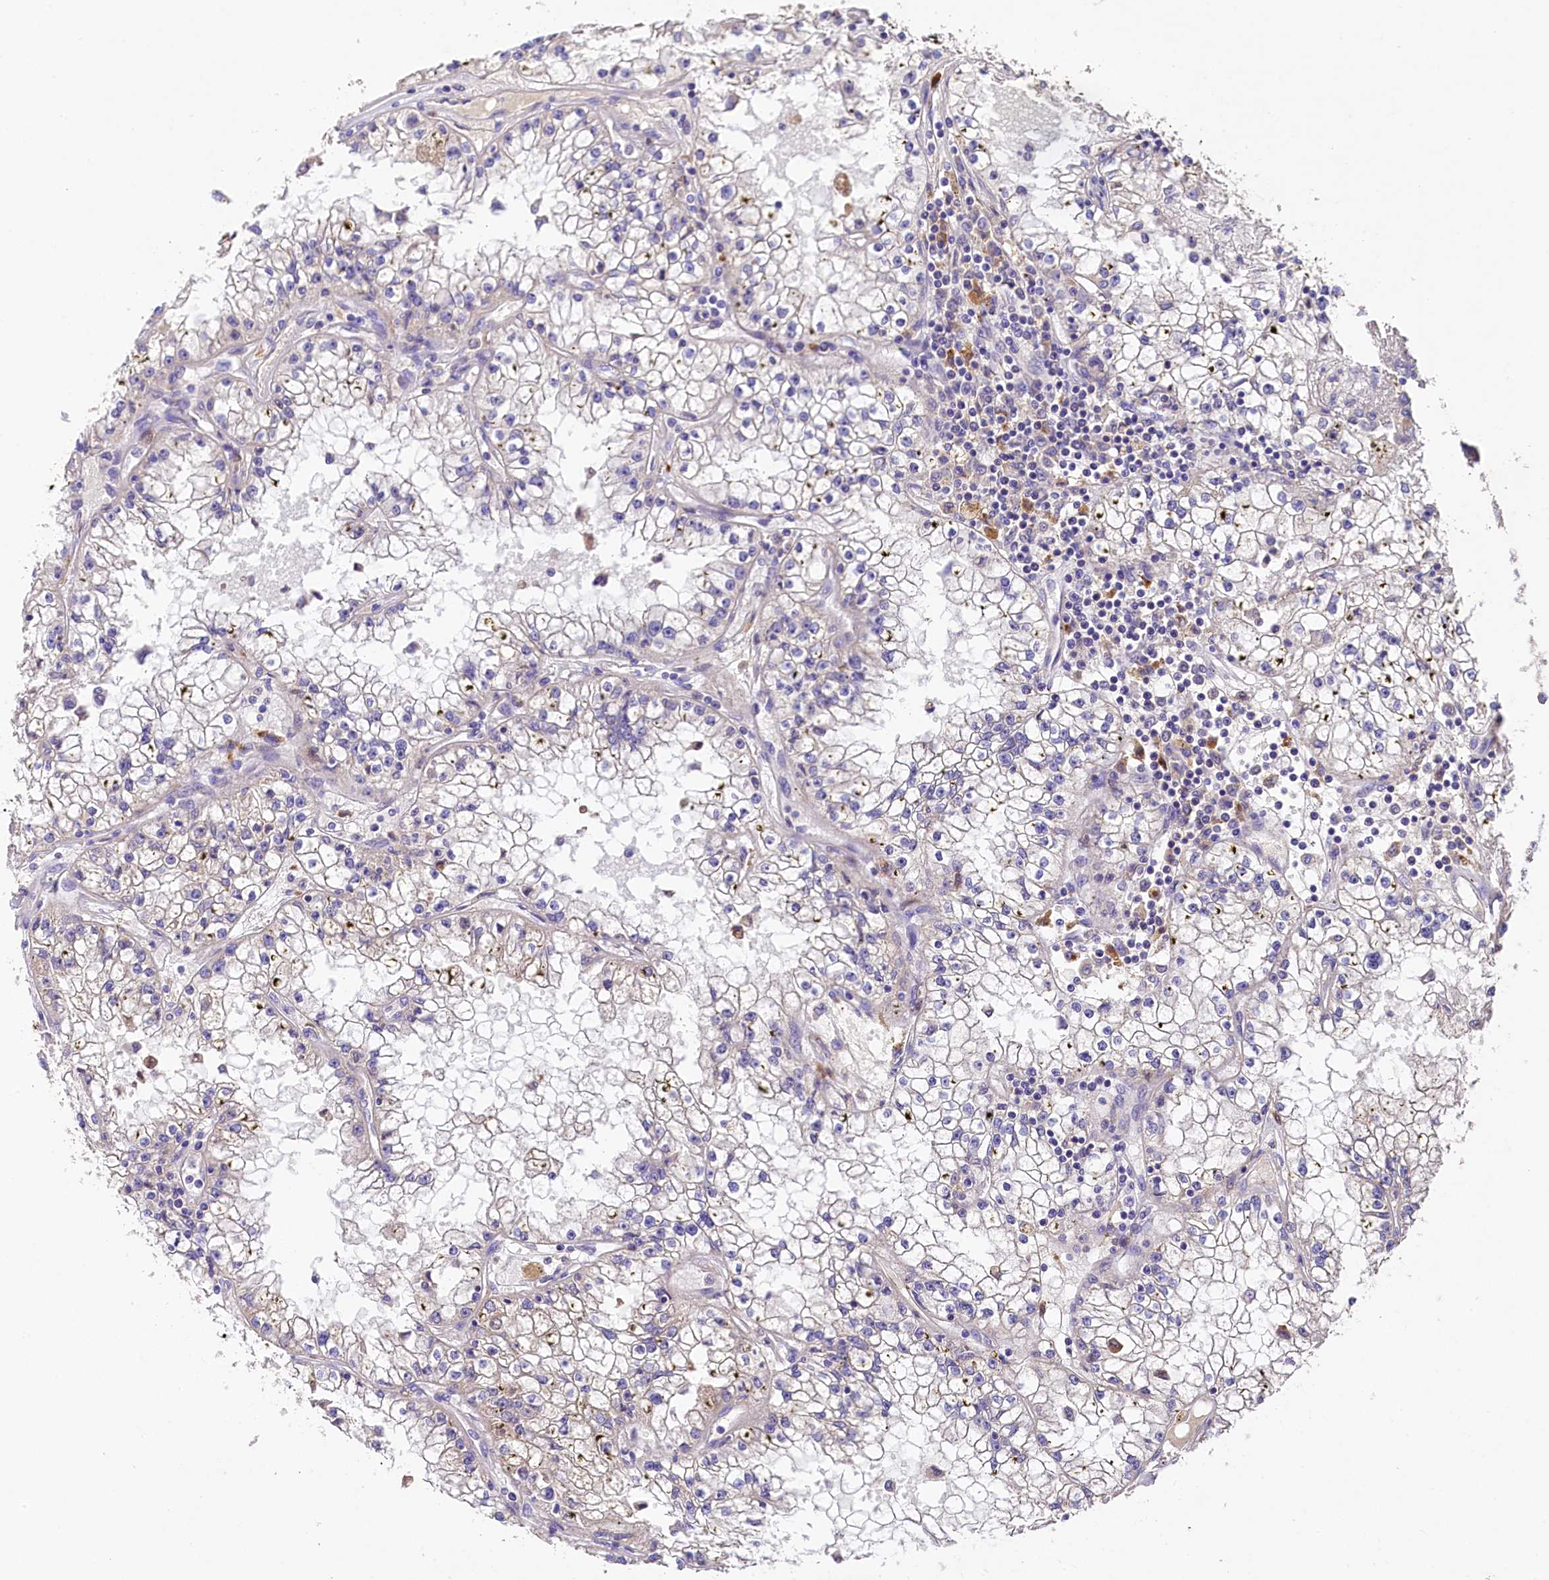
{"staining": {"intensity": "negative", "quantity": "none", "location": "none"}, "tissue": "renal cancer", "cell_type": "Tumor cells", "image_type": "cancer", "snomed": [{"axis": "morphology", "description": "Adenocarcinoma, NOS"}, {"axis": "topography", "description": "Kidney"}], "caption": "The immunohistochemistry (IHC) micrograph has no significant positivity in tumor cells of renal cancer (adenocarcinoma) tissue.", "gene": "PMPCB", "patient": {"sex": "male", "age": 56}}